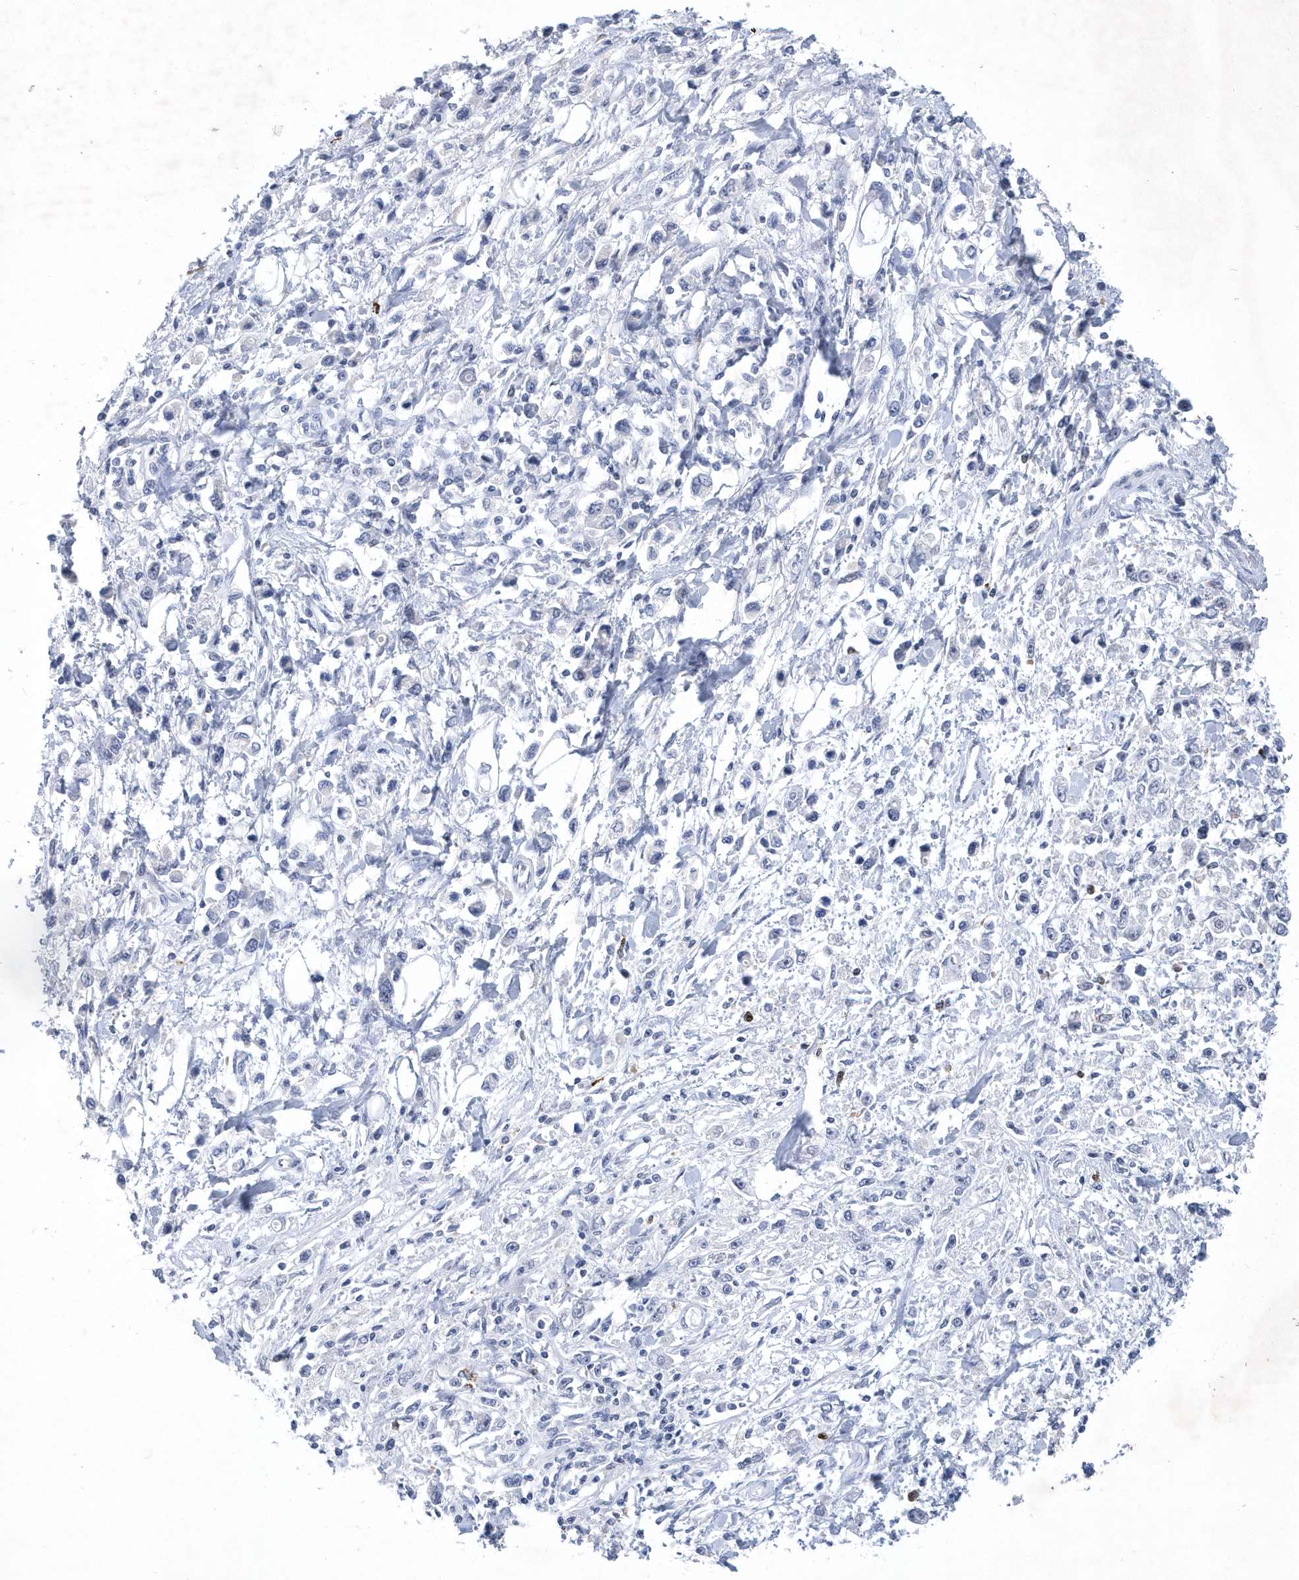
{"staining": {"intensity": "negative", "quantity": "none", "location": "none"}, "tissue": "stomach cancer", "cell_type": "Tumor cells", "image_type": "cancer", "snomed": [{"axis": "morphology", "description": "Adenocarcinoma, NOS"}, {"axis": "topography", "description": "Stomach"}], "caption": "There is no significant staining in tumor cells of adenocarcinoma (stomach).", "gene": "SRGAP3", "patient": {"sex": "female", "age": 59}}